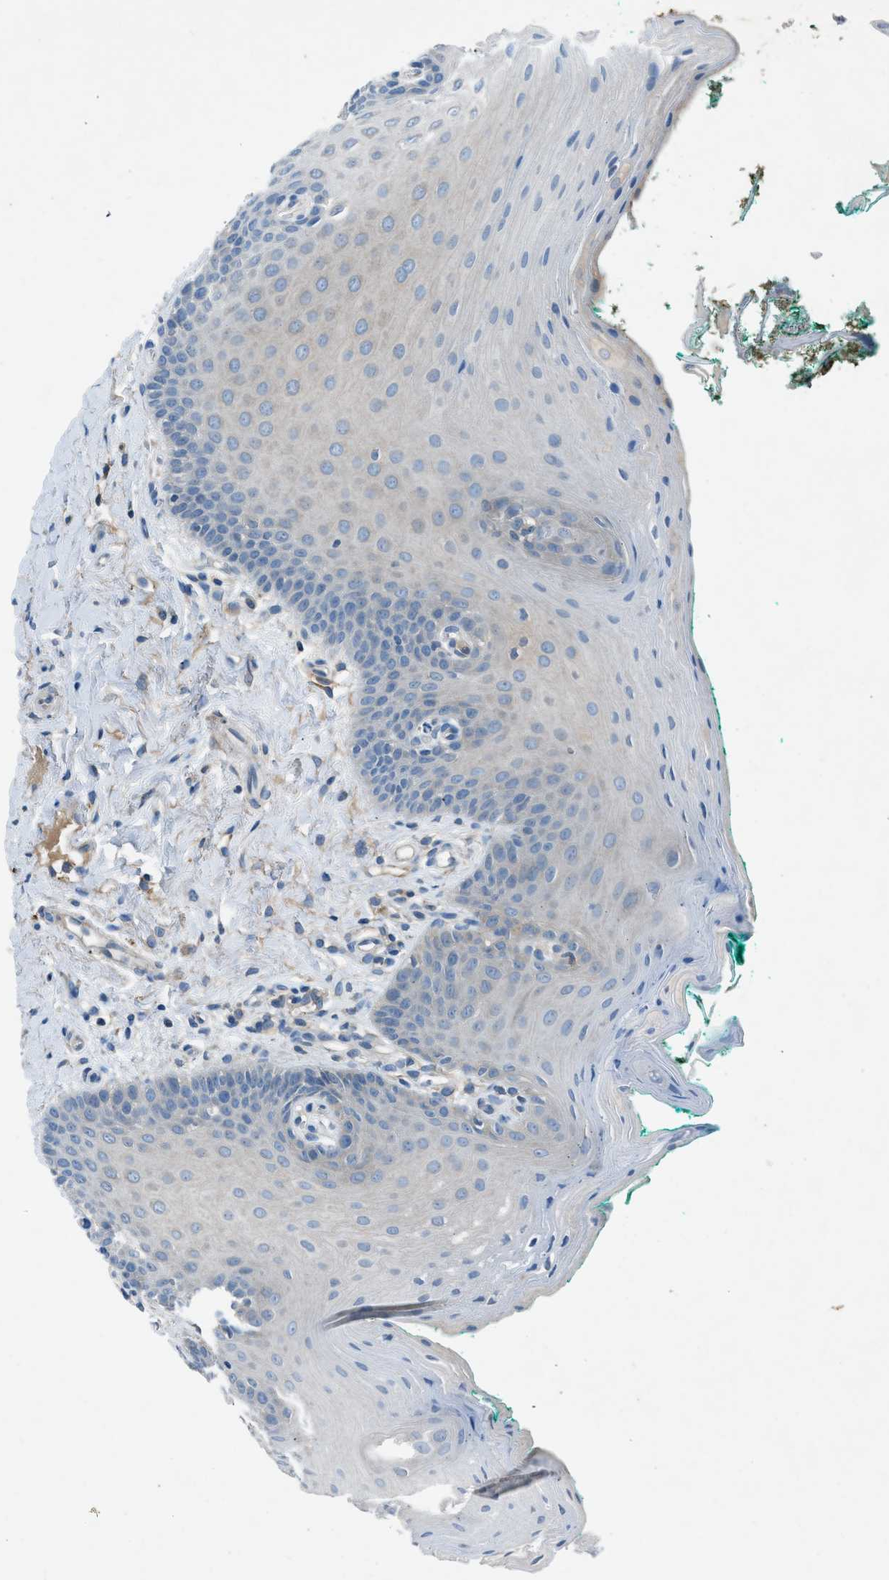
{"staining": {"intensity": "weak", "quantity": "<25%", "location": "cytoplasmic/membranous"}, "tissue": "oral mucosa", "cell_type": "Squamous epithelial cells", "image_type": "normal", "snomed": [{"axis": "morphology", "description": "Normal tissue, NOS"}, {"axis": "topography", "description": "Oral tissue"}], "caption": "A high-resolution image shows immunohistochemistry staining of benign oral mucosa, which shows no significant positivity in squamous epithelial cells.", "gene": "BMP1", "patient": {"sex": "male", "age": 58}}